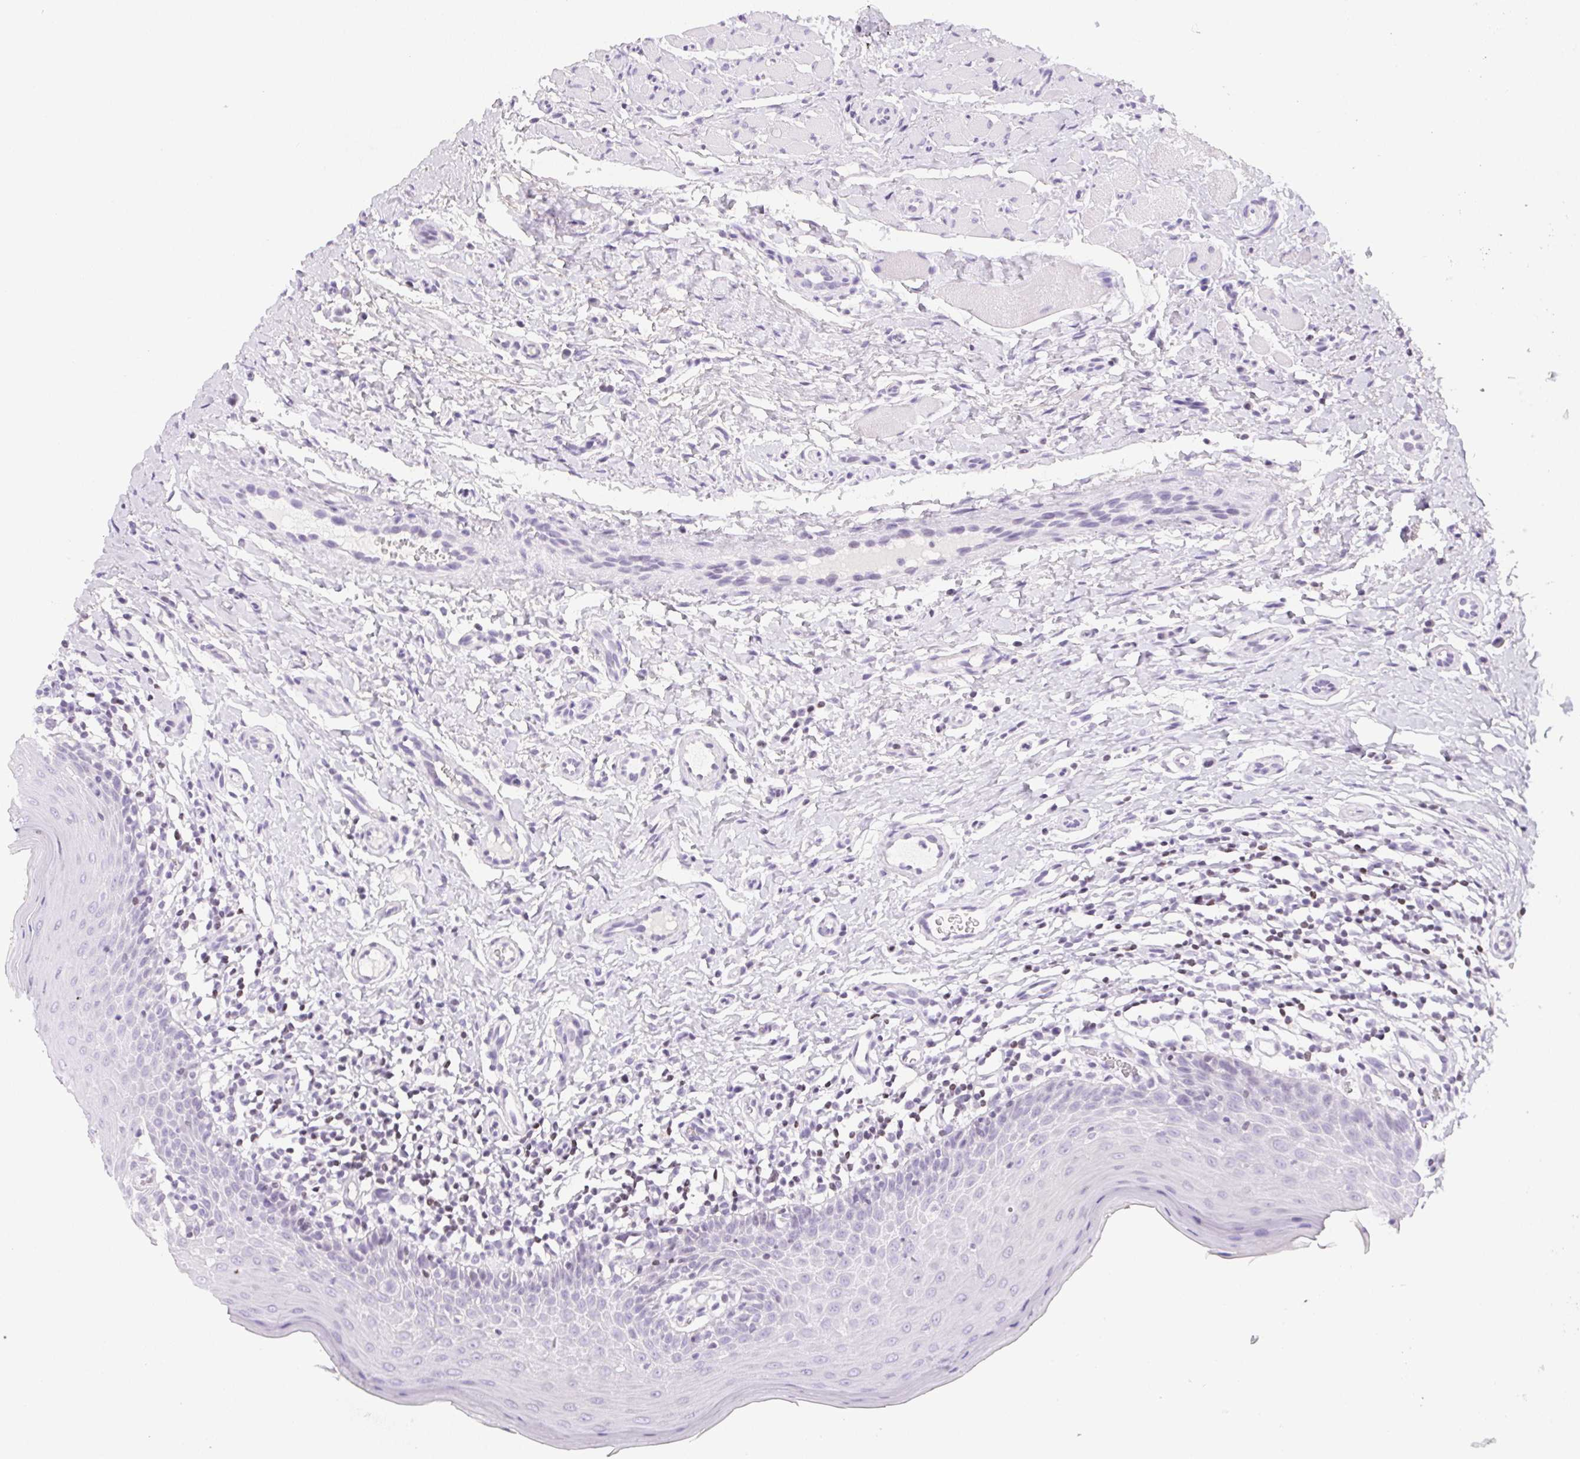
{"staining": {"intensity": "negative", "quantity": "none", "location": "none"}, "tissue": "oral mucosa", "cell_type": "Squamous epithelial cells", "image_type": "normal", "snomed": [{"axis": "morphology", "description": "Normal tissue, NOS"}, {"axis": "topography", "description": "Oral tissue"}, {"axis": "topography", "description": "Tounge, NOS"}], "caption": "Micrograph shows no protein positivity in squamous epithelial cells of unremarkable oral mucosa. (DAB (3,3'-diaminobenzidine) immunohistochemistry (IHC), high magnification).", "gene": "BEND2", "patient": {"sex": "female", "age": 58}}